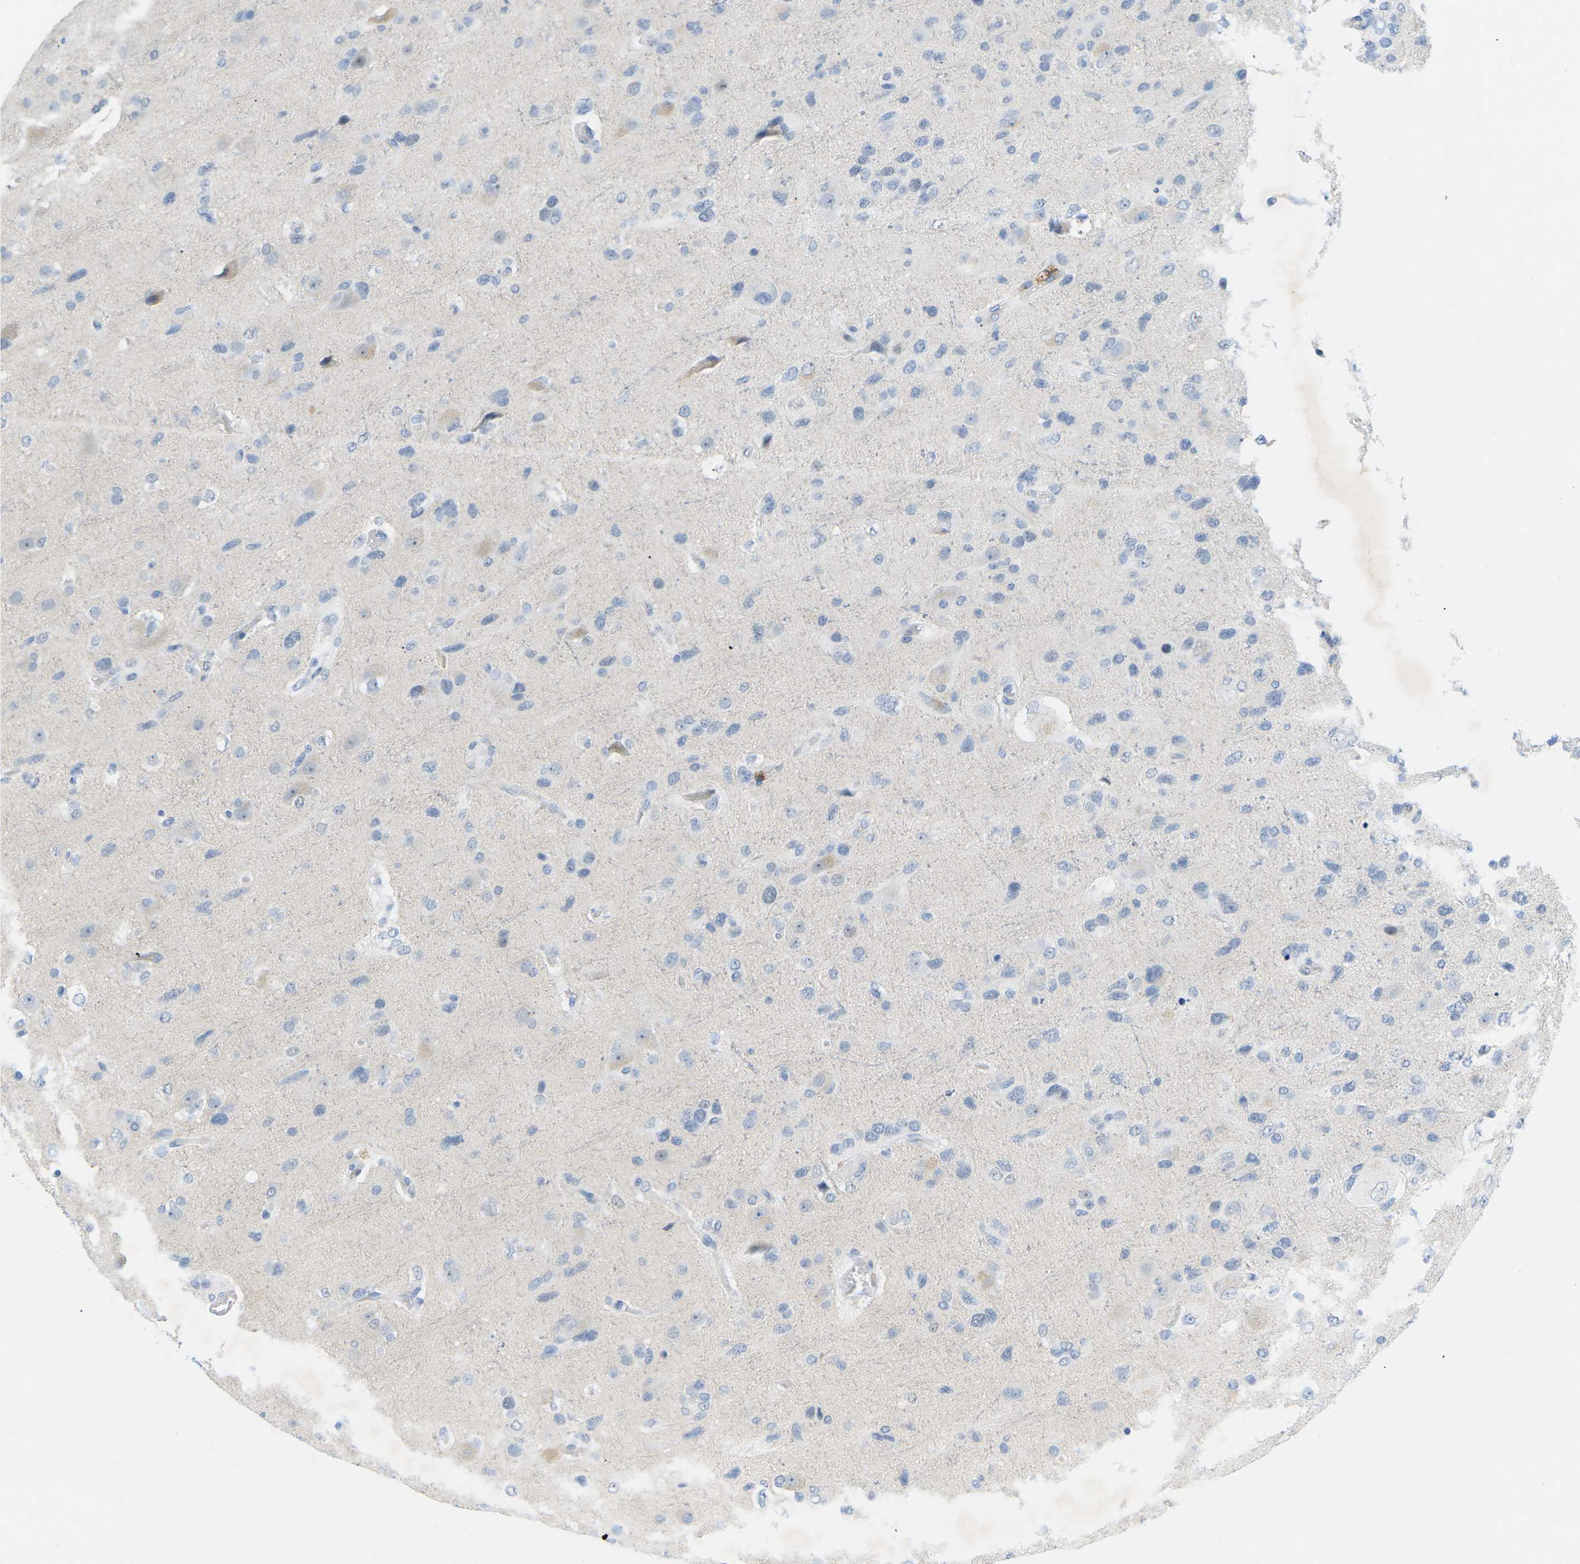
{"staining": {"intensity": "negative", "quantity": "none", "location": "none"}, "tissue": "glioma", "cell_type": "Tumor cells", "image_type": "cancer", "snomed": [{"axis": "morphology", "description": "Glioma, malignant, High grade"}, {"axis": "topography", "description": "Brain"}], "caption": "Immunohistochemistry (IHC) of human malignant glioma (high-grade) shows no expression in tumor cells.", "gene": "HLTF", "patient": {"sex": "female", "age": 58}}